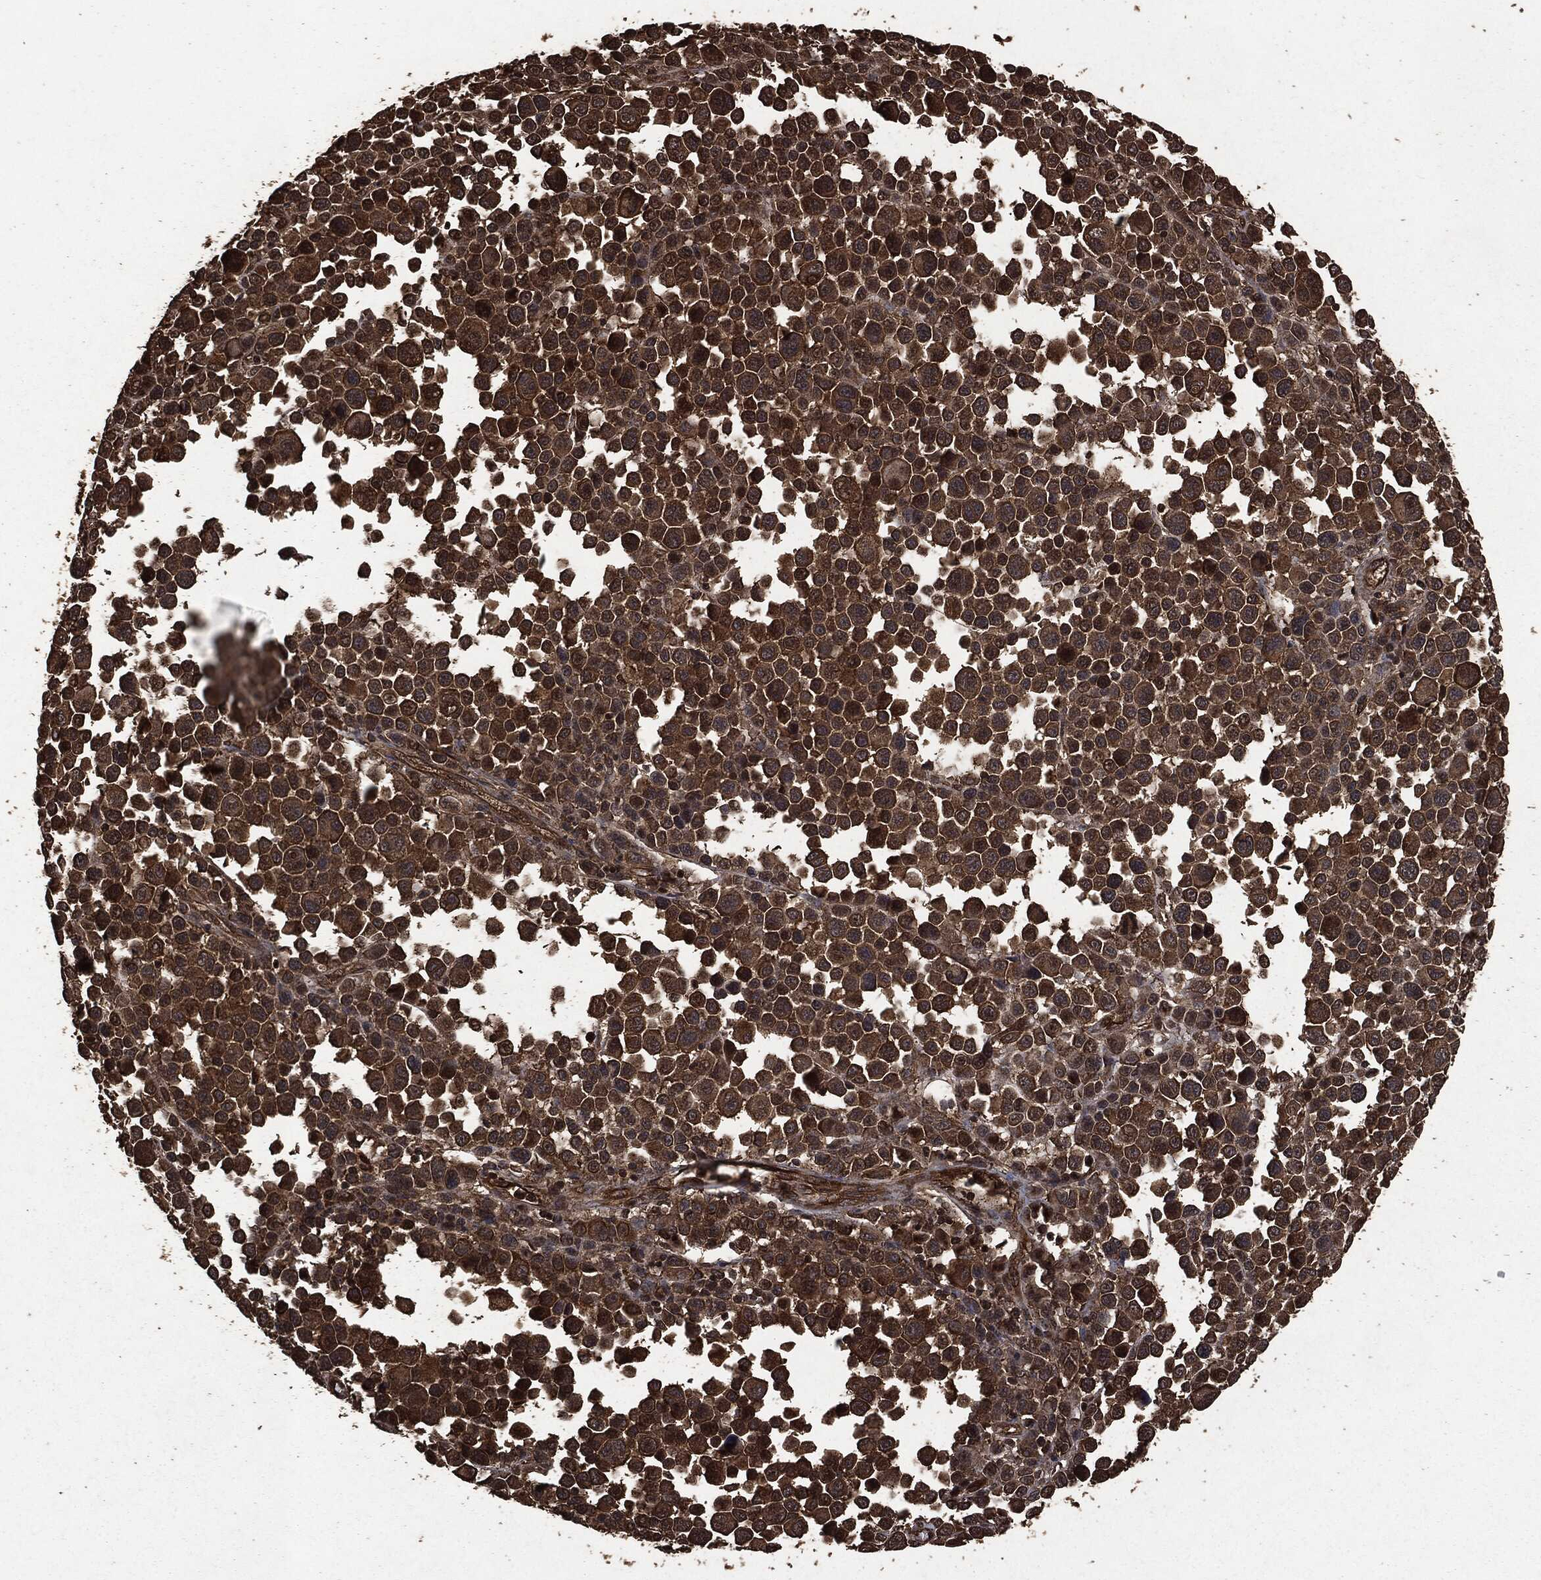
{"staining": {"intensity": "strong", "quantity": "25%-75%", "location": "cytoplasmic/membranous"}, "tissue": "melanoma", "cell_type": "Tumor cells", "image_type": "cancer", "snomed": [{"axis": "morphology", "description": "Malignant melanoma, NOS"}, {"axis": "topography", "description": "Skin"}], "caption": "High-magnification brightfield microscopy of melanoma stained with DAB (brown) and counterstained with hematoxylin (blue). tumor cells exhibit strong cytoplasmic/membranous staining is seen in approximately25%-75% of cells.", "gene": "HRAS", "patient": {"sex": "female", "age": 57}}